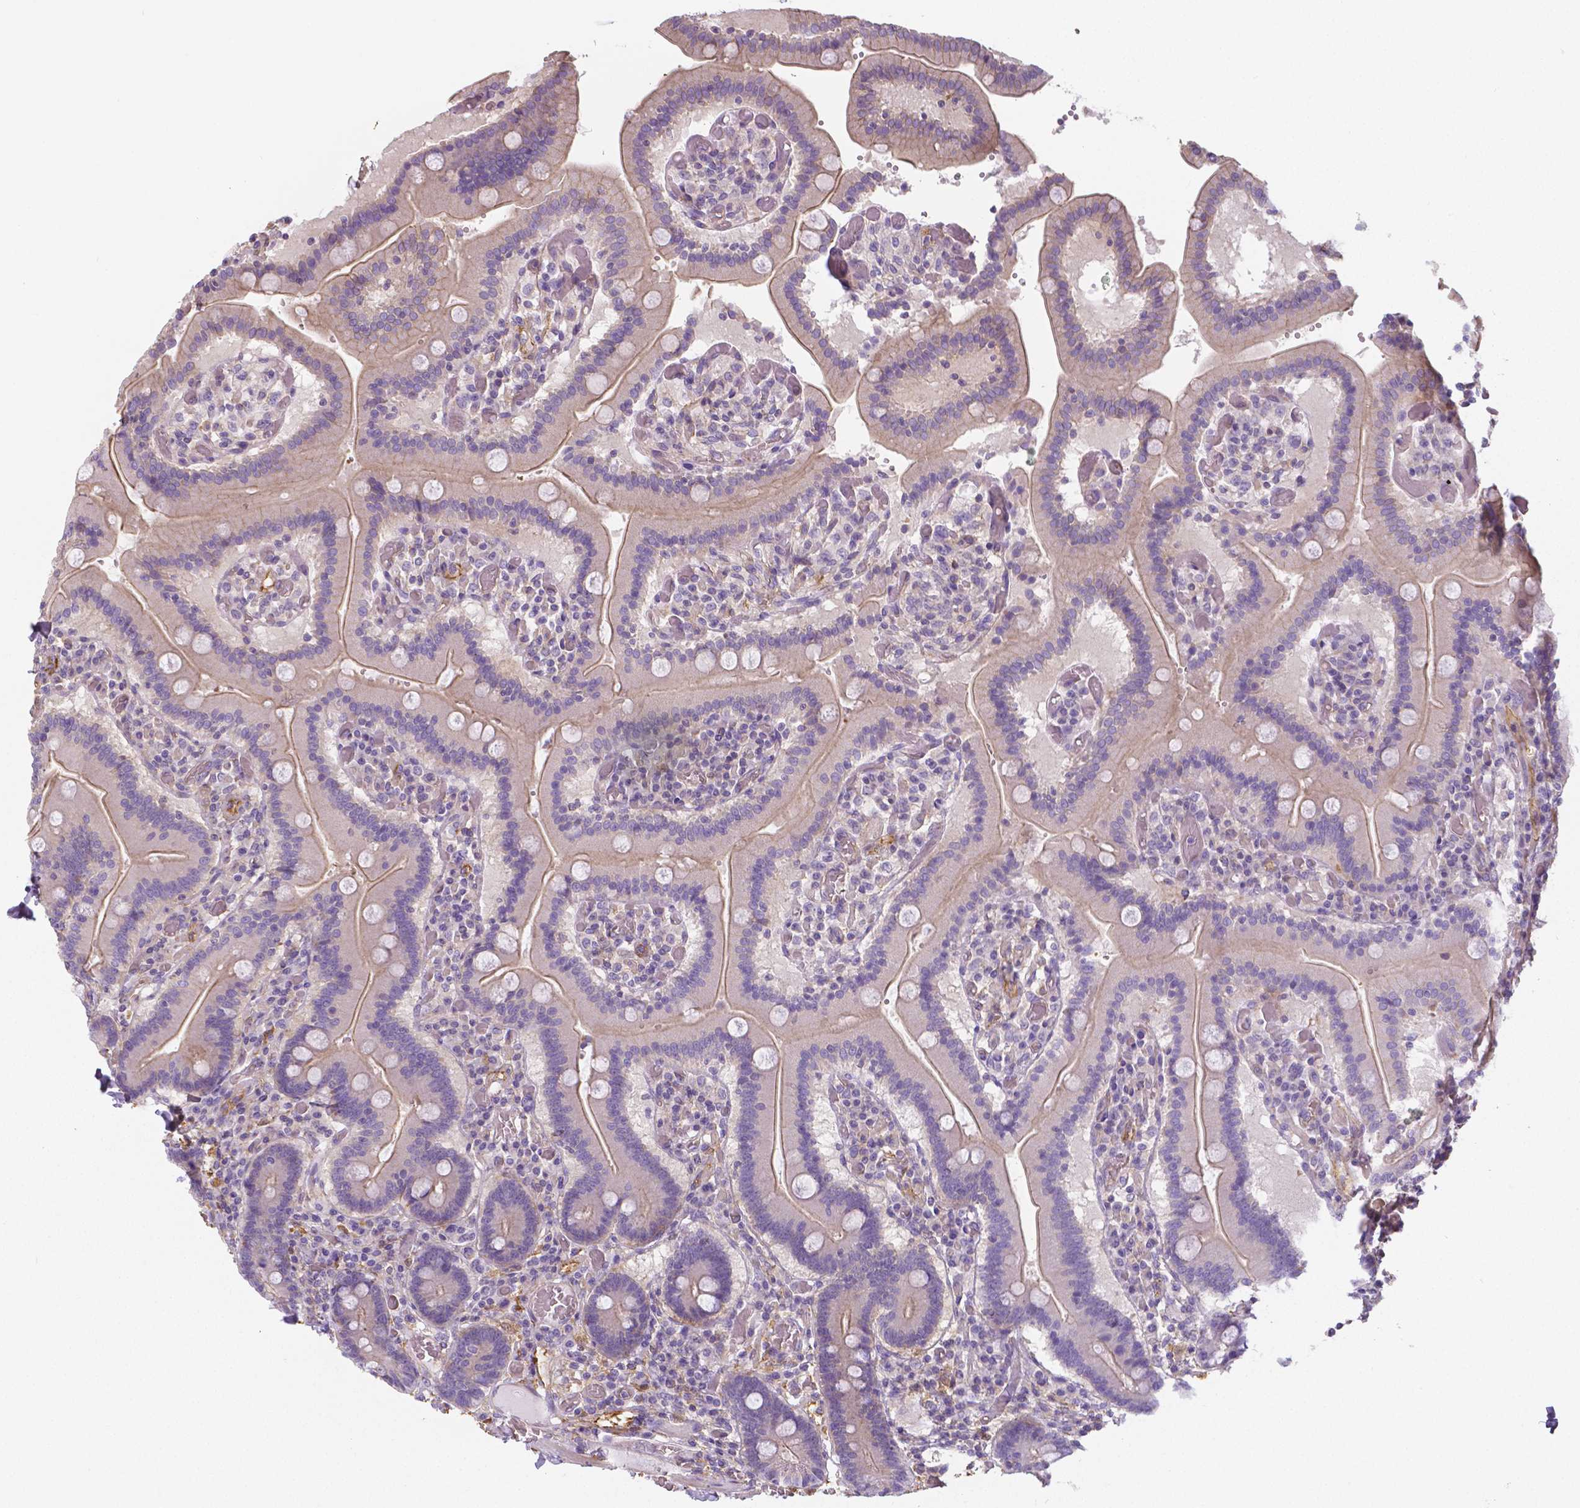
{"staining": {"intensity": "weak", "quantity": "25%-75%", "location": "cytoplasmic/membranous"}, "tissue": "duodenum", "cell_type": "Glandular cells", "image_type": "normal", "snomed": [{"axis": "morphology", "description": "Normal tissue, NOS"}, {"axis": "topography", "description": "Duodenum"}], "caption": "Normal duodenum was stained to show a protein in brown. There is low levels of weak cytoplasmic/membranous expression in about 25%-75% of glandular cells. The staining was performed using DAB (3,3'-diaminobenzidine) to visualize the protein expression in brown, while the nuclei were stained in blue with hematoxylin (Magnification: 20x).", "gene": "CRMP1", "patient": {"sex": "female", "age": 62}}